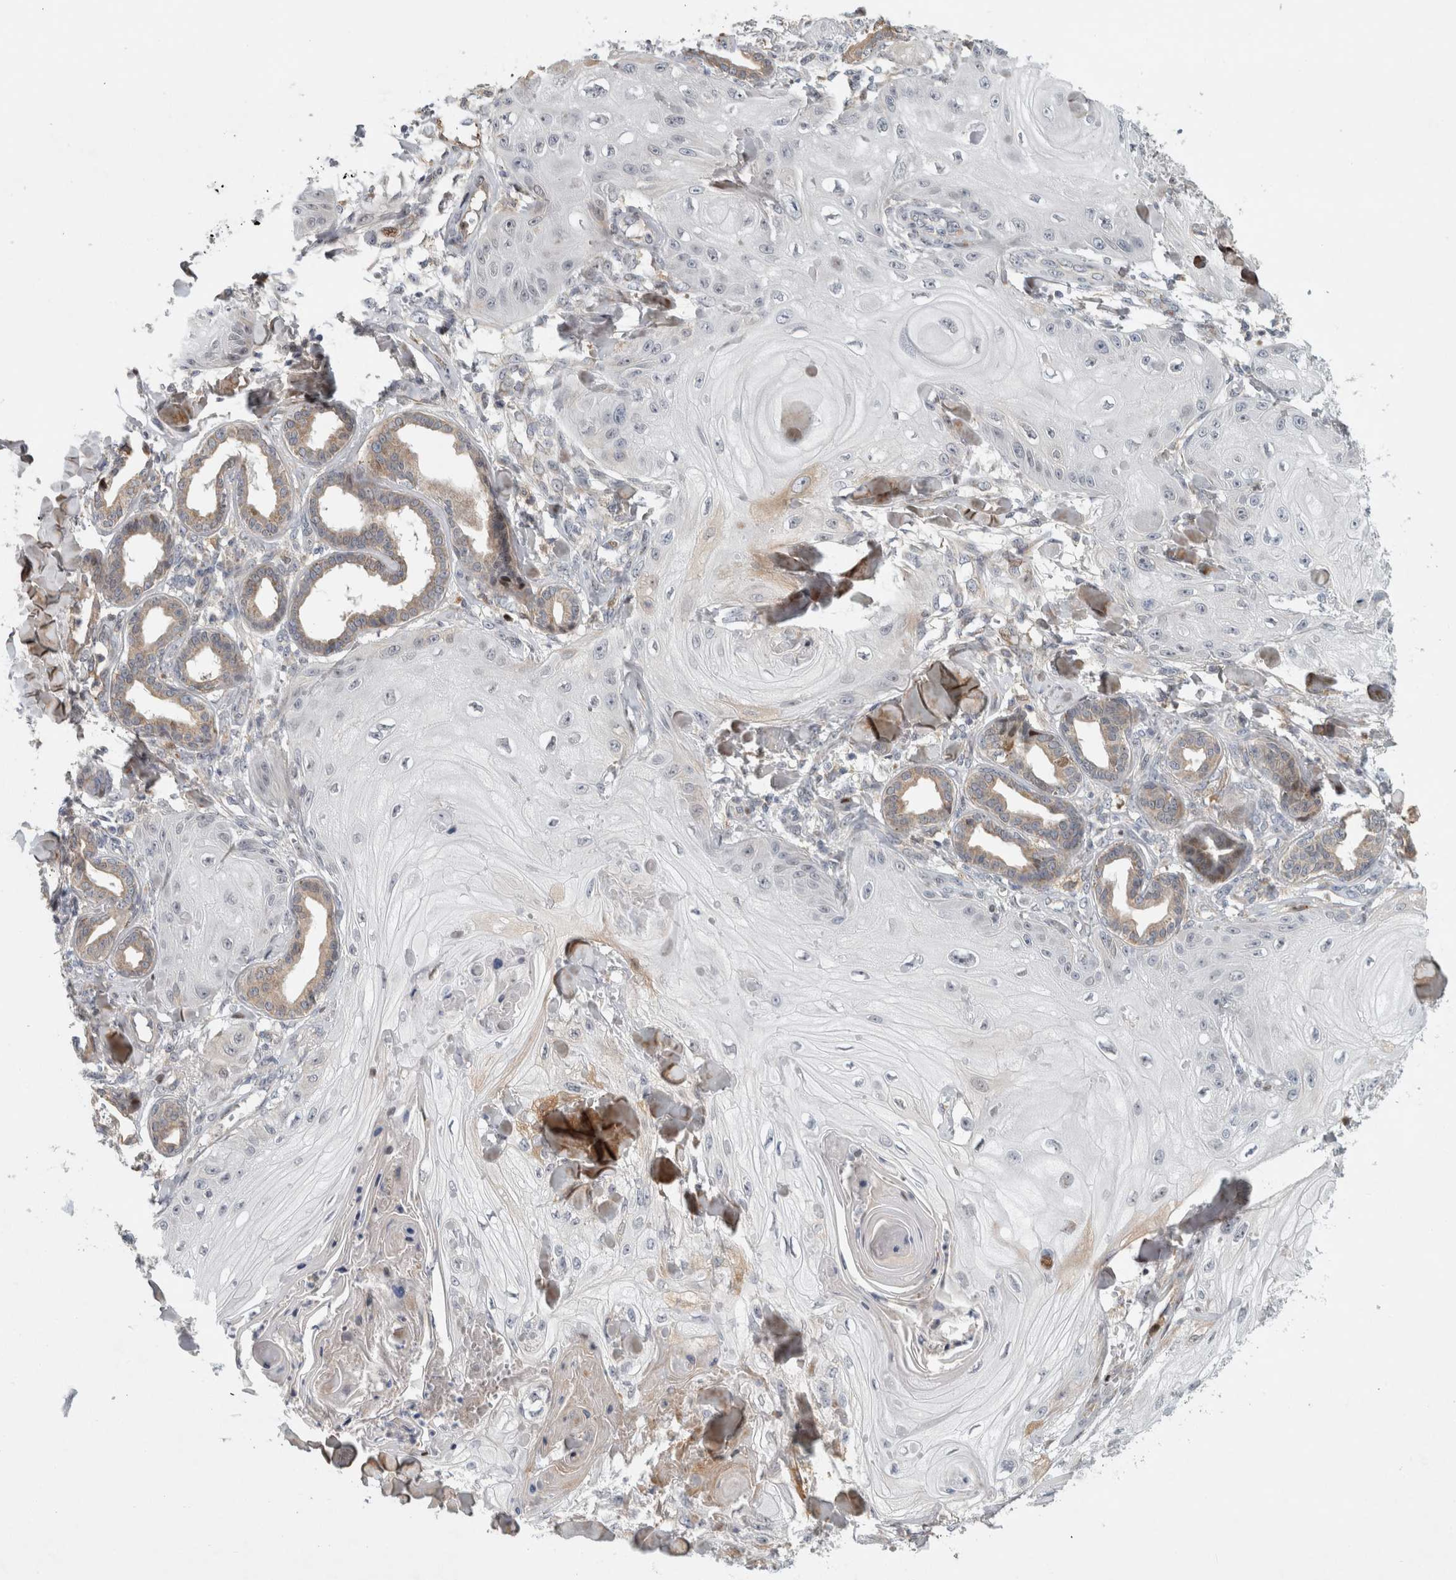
{"staining": {"intensity": "negative", "quantity": "none", "location": "none"}, "tissue": "skin cancer", "cell_type": "Tumor cells", "image_type": "cancer", "snomed": [{"axis": "morphology", "description": "Squamous cell carcinoma, NOS"}, {"axis": "topography", "description": "Skin"}], "caption": "Squamous cell carcinoma (skin) stained for a protein using immunohistochemistry demonstrates no staining tumor cells.", "gene": "RBM48", "patient": {"sex": "male", "age": 74}}